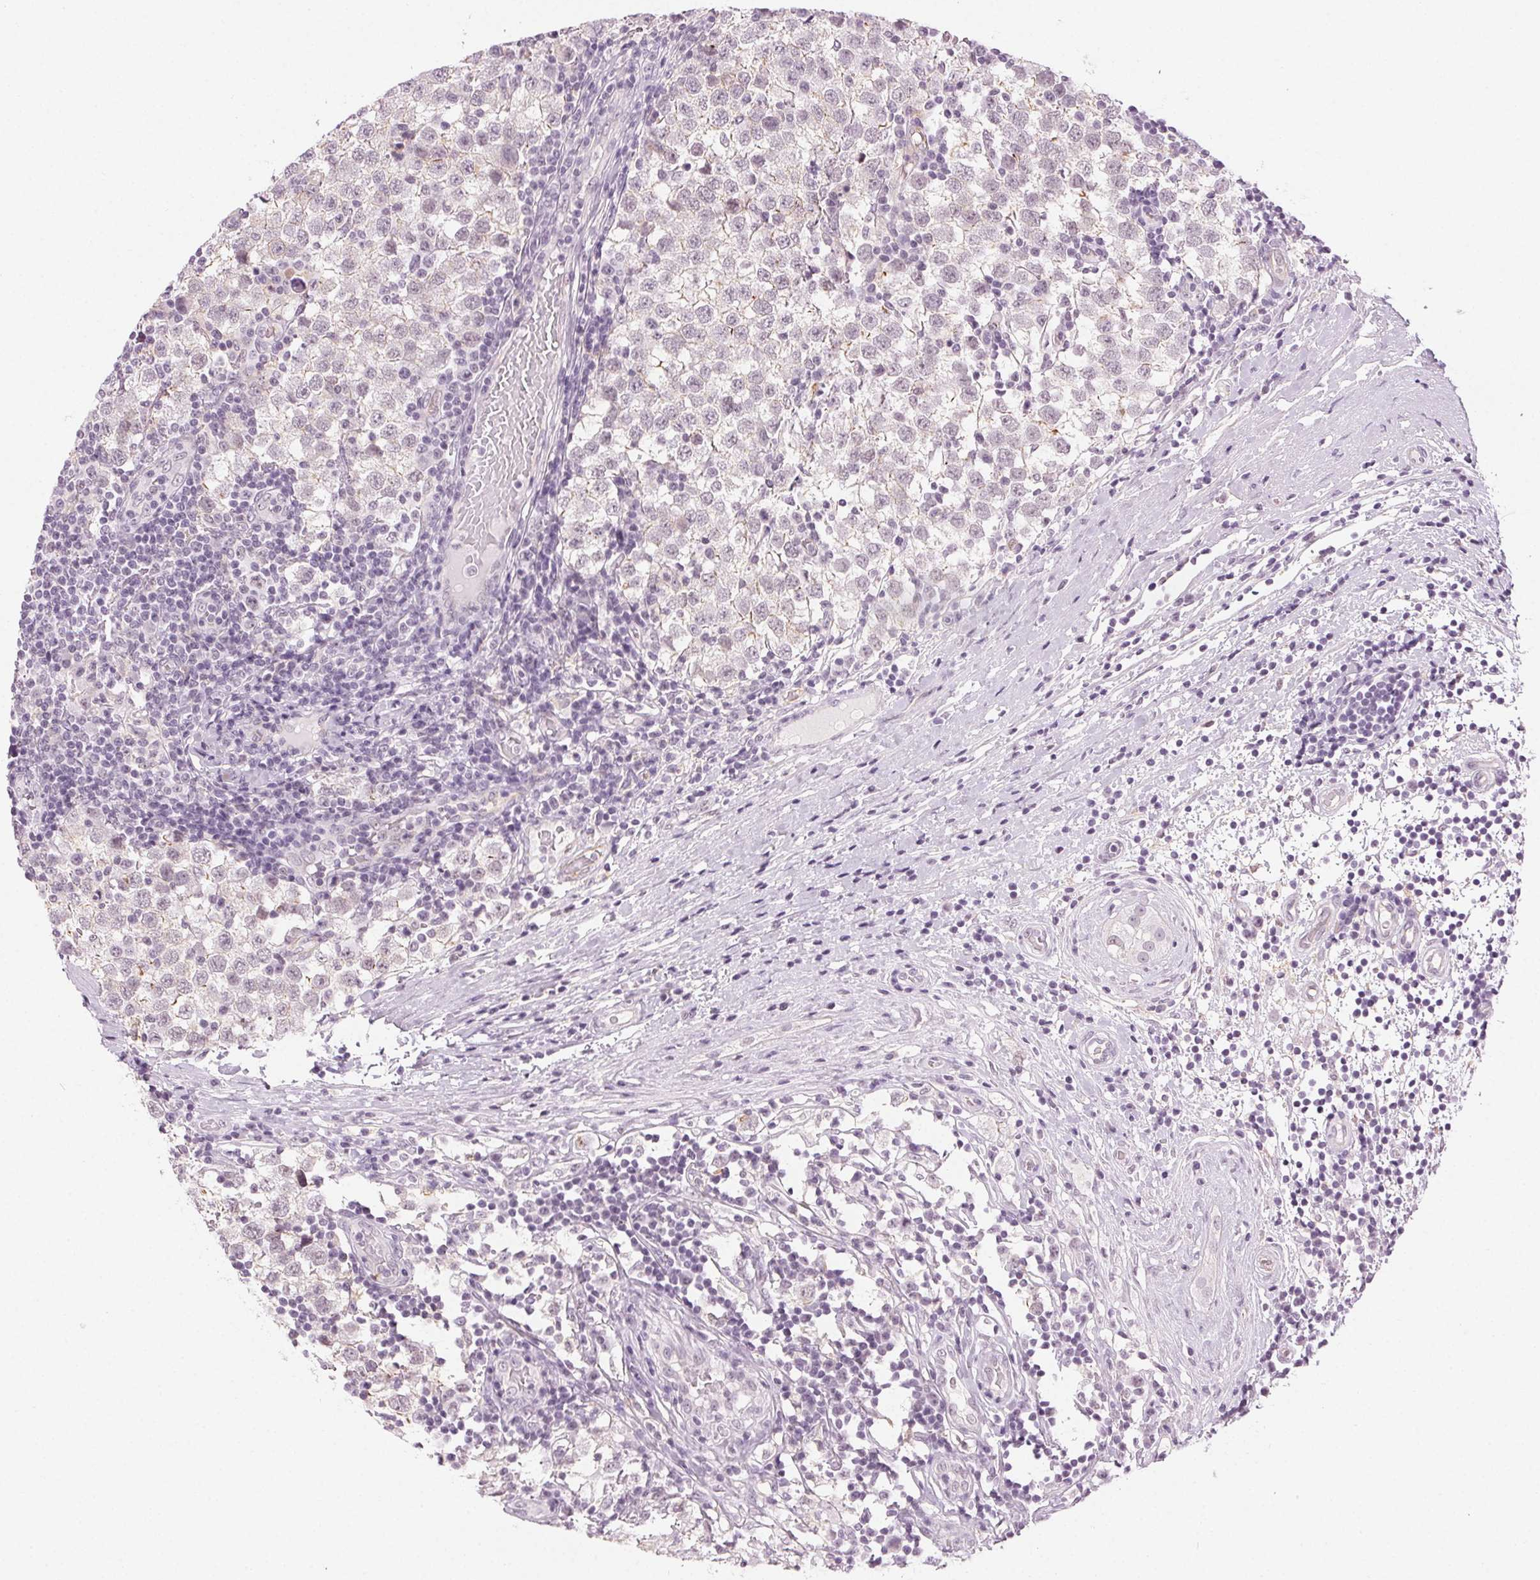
{"staining": {"intensity": "negative", "quantity": "none", "location": "none"}, "tissue": "testis cancer", "cell_type": "Tumor cells", "image_type": "cancer", "snomed": [{"axis": "morphology", "description": "Seminoma, NOS"}, {"axis": "topography", "description": "Testis"}], "caption": "An image of testis seminoma stained for a protein displays no brown staining in tumor cells. The staining was performed using DAB (3,3'-diaminobenzidine) to visualize the protein expression in brown, while the nuclei were stained in blue with hematoxylin (Magnification: 20x).", "gene": "AIF1L", "patient": {"sex": "male", "age": 34}}